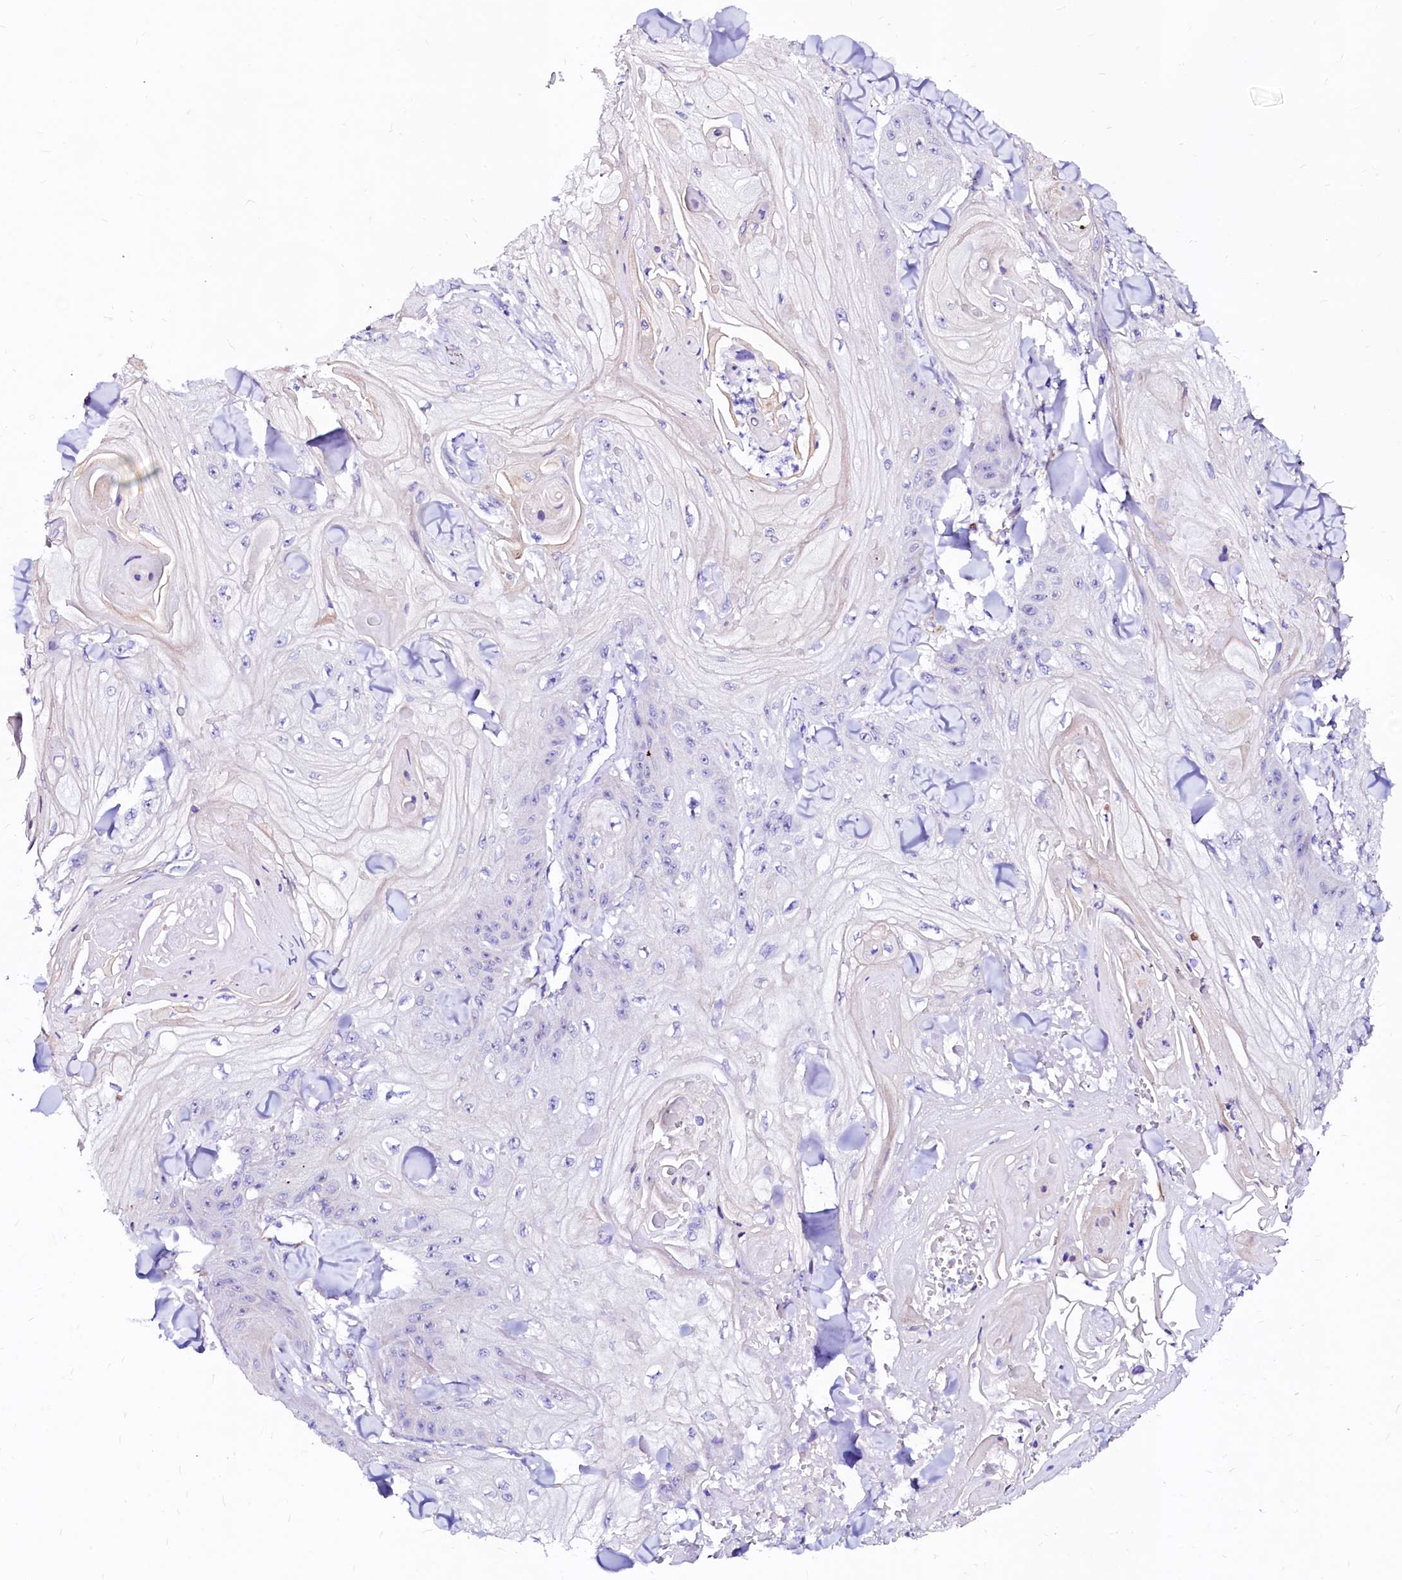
{"staining": {"intensity": "negative", "quantity": "none", "location": "none"}, "tissue": "skin cancer", "cell_type": "Tumor cells", "image_type": "cancer", "snomed": [{"axis": "morphology", "description": "Squamous cell carcinoma, NOS"}, {"axis": "topography", "description": "Skin"}], "caption": "Immunohistochemistry histopathology image of human skin squamous cell carcinoma stained for a protein (brown), which demonstrates no expression in tumor cells. The staining is performed using DAB brown chromogen with nuclei counter-stained in using hematoxylin.", "gene": "SFR1", "patient": {"sex": "male", "age": 74}}